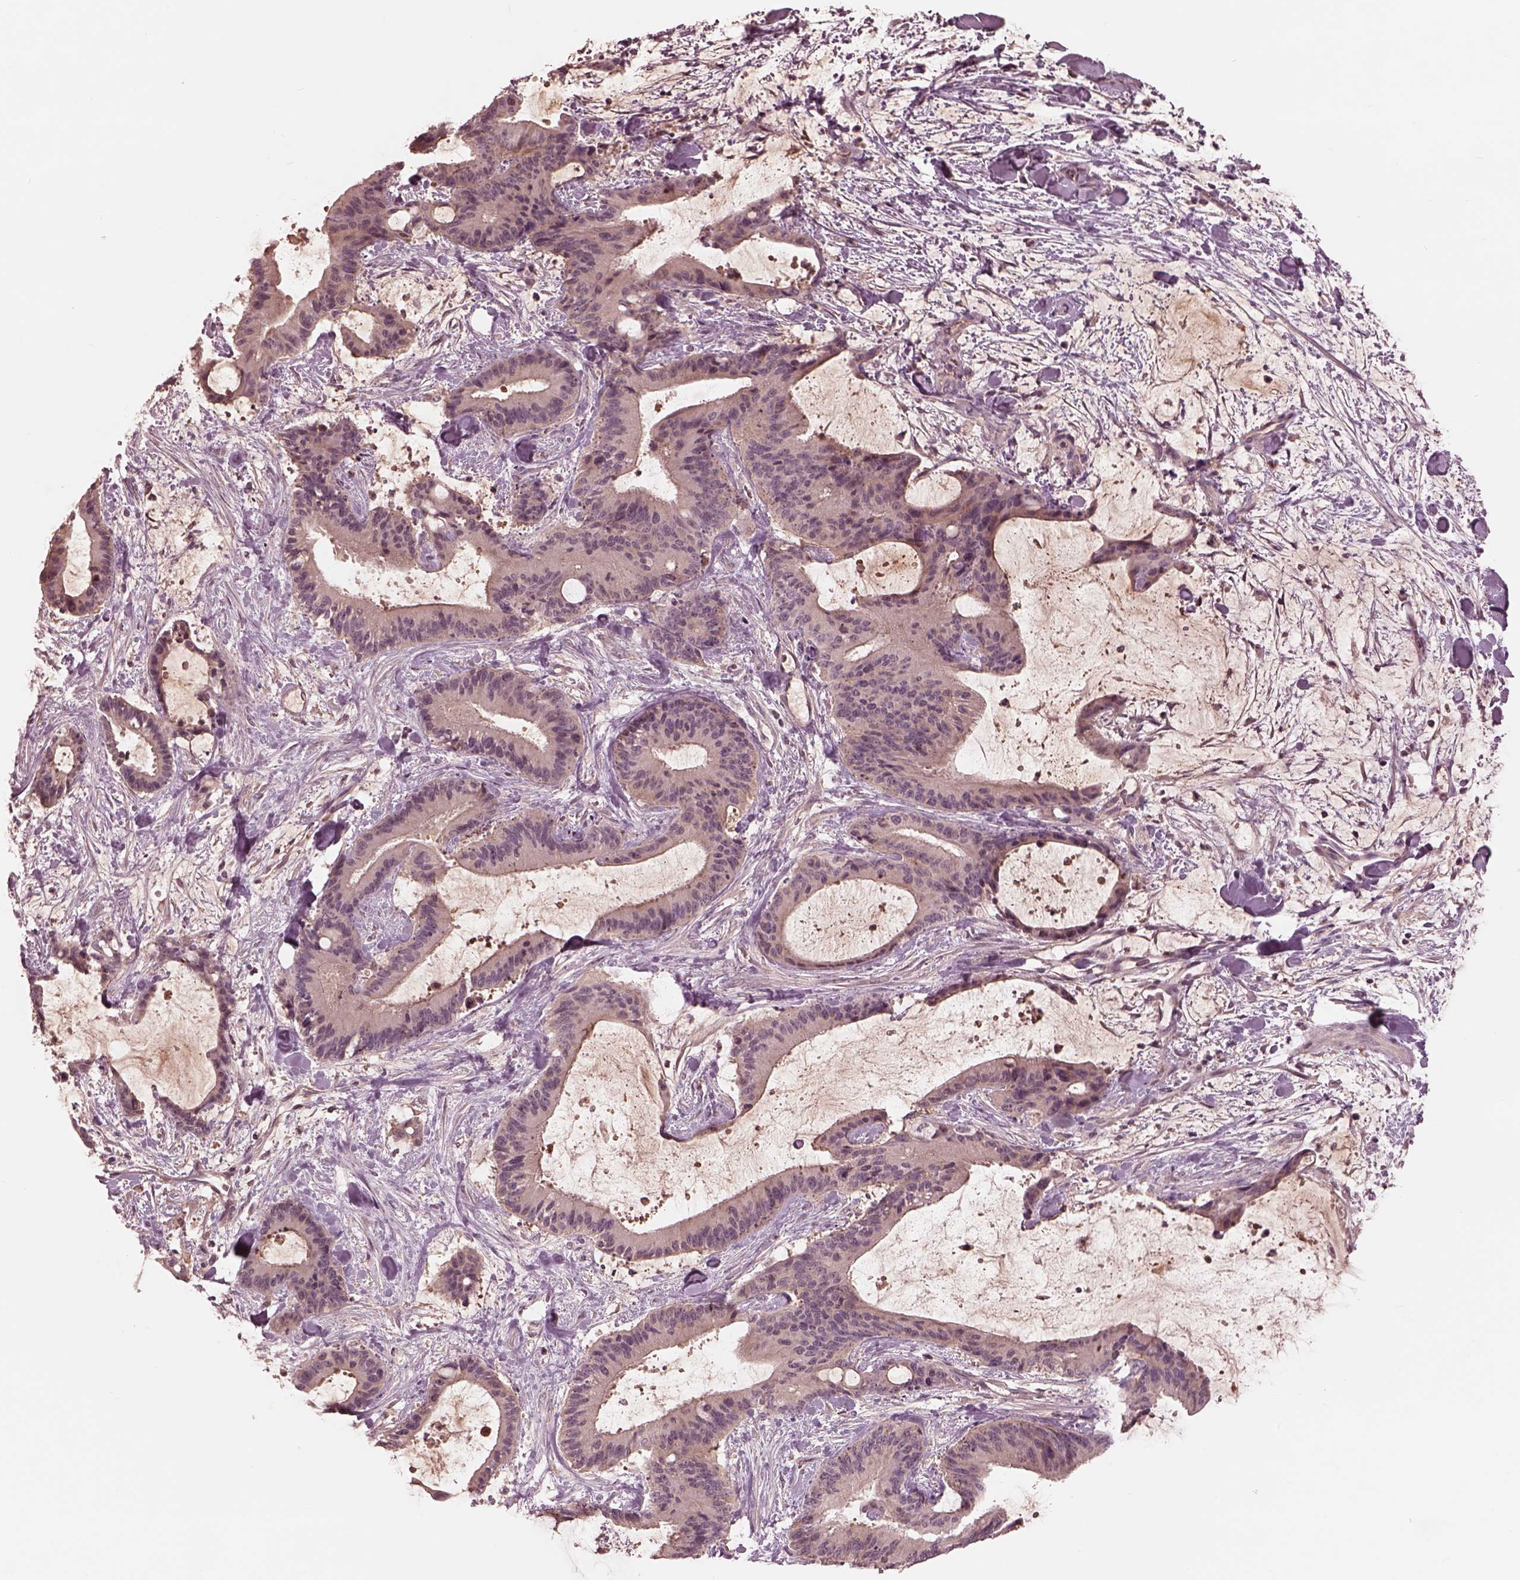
{"staining": {"intensity": "negative", "quantity": "none", "location": "none"}, "tissue": "liver cancer", "cell_type": "Tumor cells", "image_type": "cancer", "snomed": [{"axis": "morphology", "description": "Cholangiocarcinoma"}, {"axis": "topography", "description": "Liver"}], "caption": "The histopathology image reveals no significant staining in tumor cells of cholangiocarcinoma (liver).", "gene": "TF", "patient": {"sex": "female", "age": 73}}